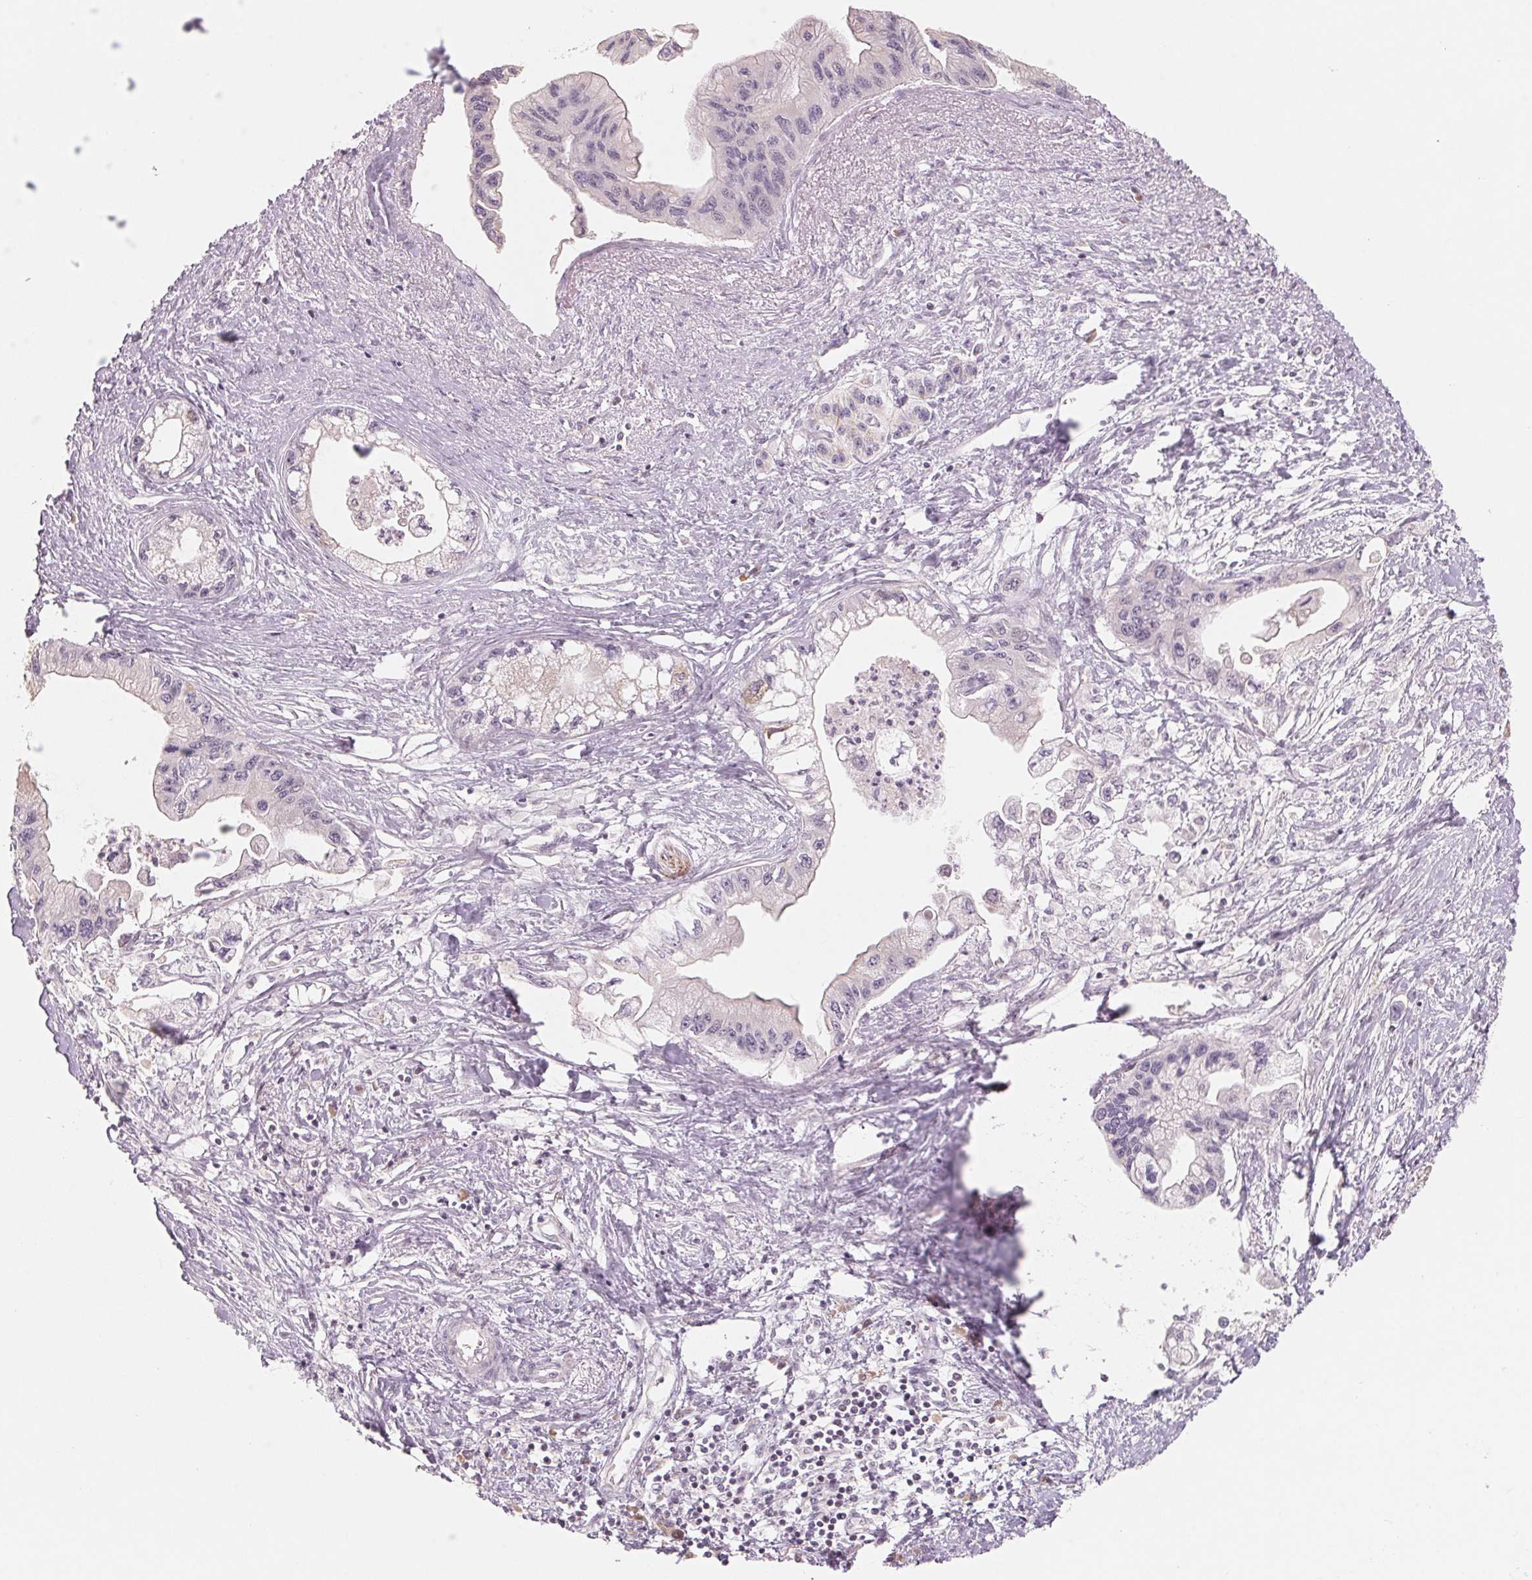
{"staining": {"intensity": "negative", "quantity": "none", "location": "none"}, "tissue": "pancreatic cancer", "cell_type": "Tumor cells", "image_type": "cancer", "snomed": [{"axis": "morphology", "description": "Adenocarcinoma, NOS"}, {"axis": "topography", "description": "Pancreas"}], "caption": "A high-resolution micrograph shows immunohistochemistry staining of pancreatic cancer, which demonstrates no significant positivity in tumor cells.", "gene": "DENND2C", "patient": {"sex": "male", "age": 61}}